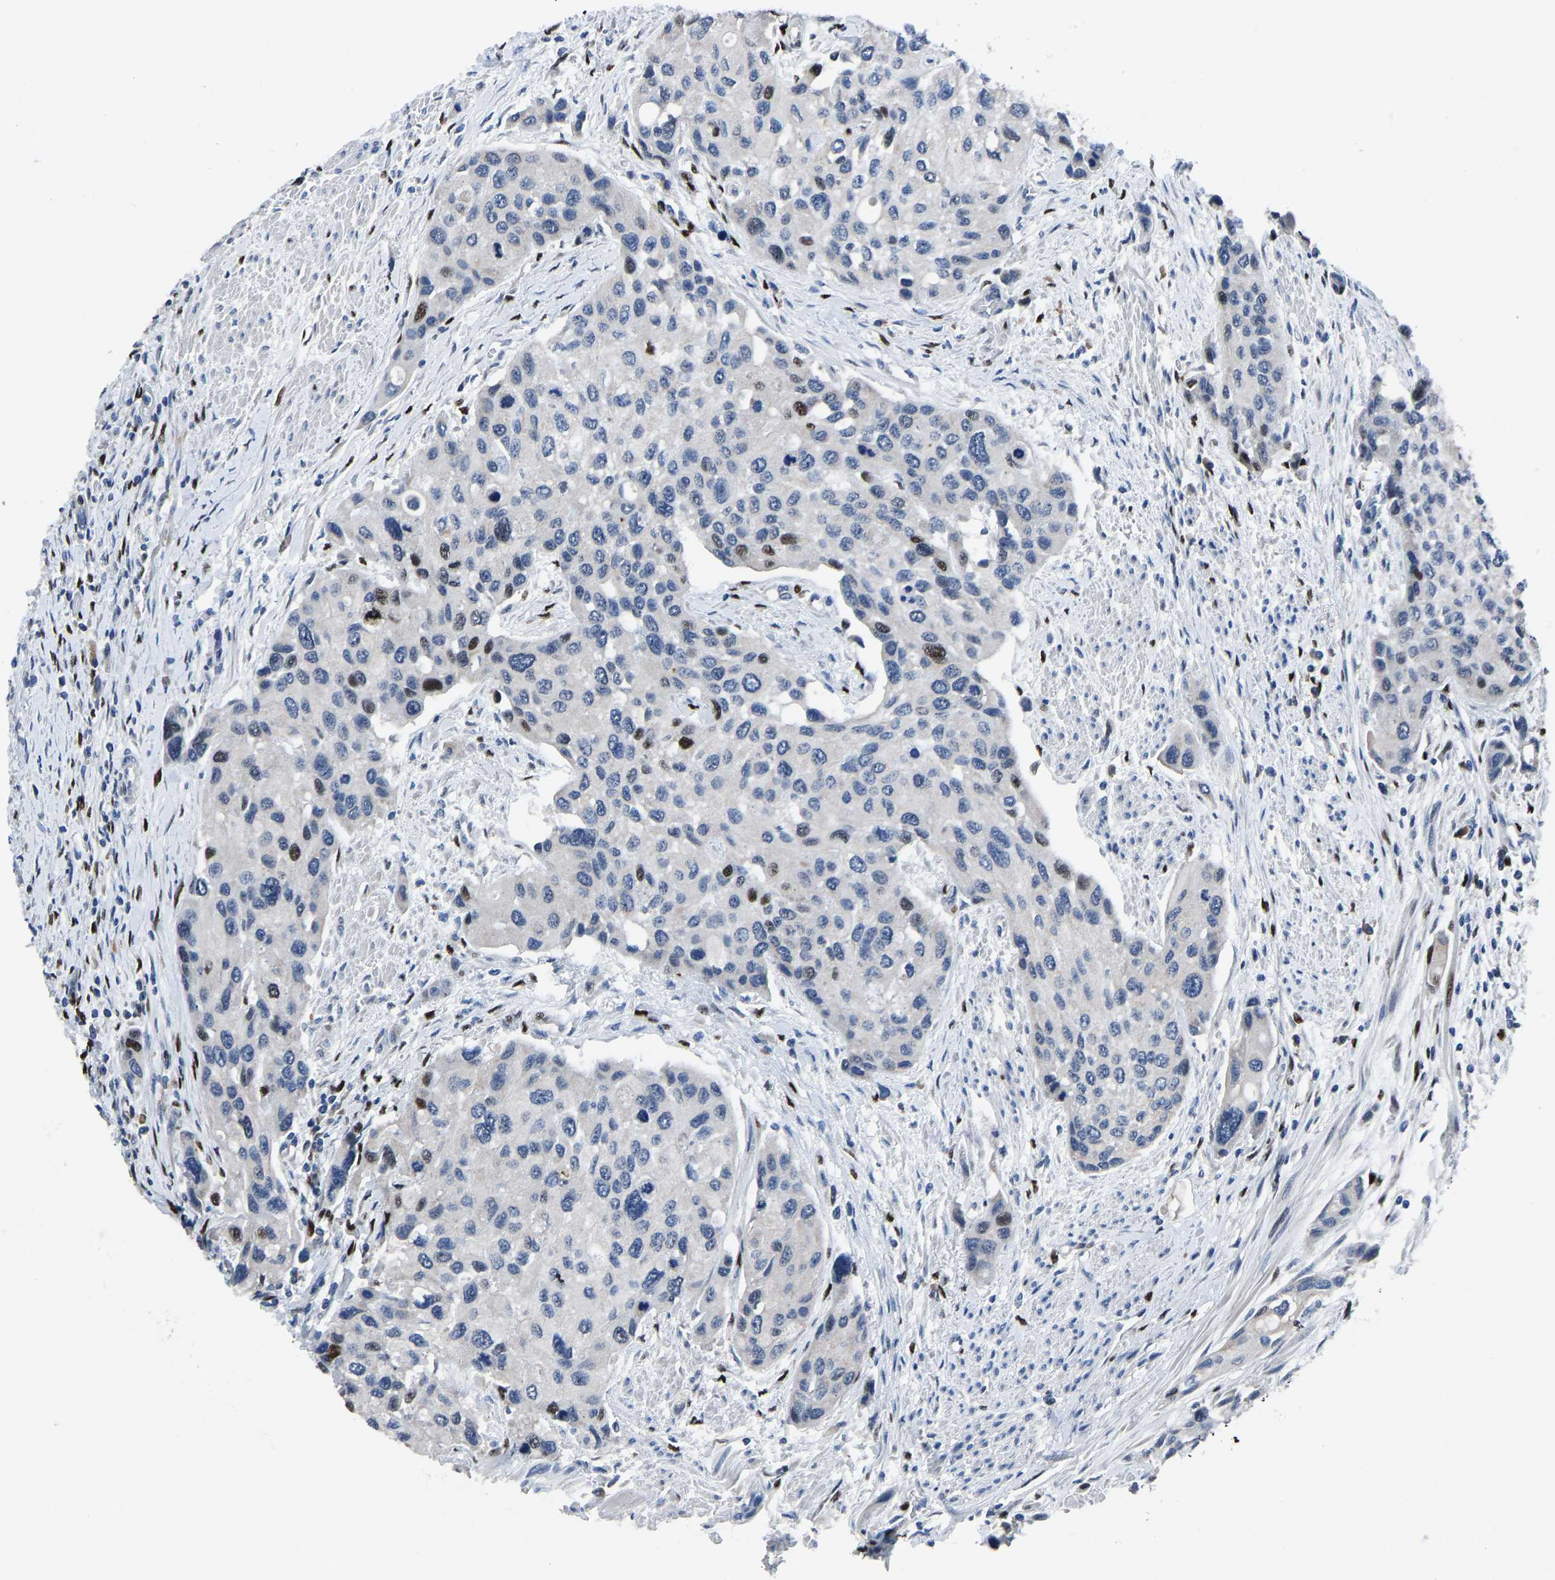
{"staining": {"intensity": "moderate", "quantity": "<25%", "location": "nuclear"}, "tissue": "urothelial cancer", "cell_type": "Tumor cells", "image_type": "cancer", "snomed": [{"axis": "morphology", "description": "Urothelial carcinoma, High grade"}, {"axis": "topography", "description": "Urinary bladder"}], "caption": "High-grade urothelial carcinoma stained with DAB immunohistochemistry (IHC) demonstrates low levels of moderate nuclear staining in about <25% of tumor cells.", "gene": "EGR1", "patient": {"sex": "female", "age": 56}}